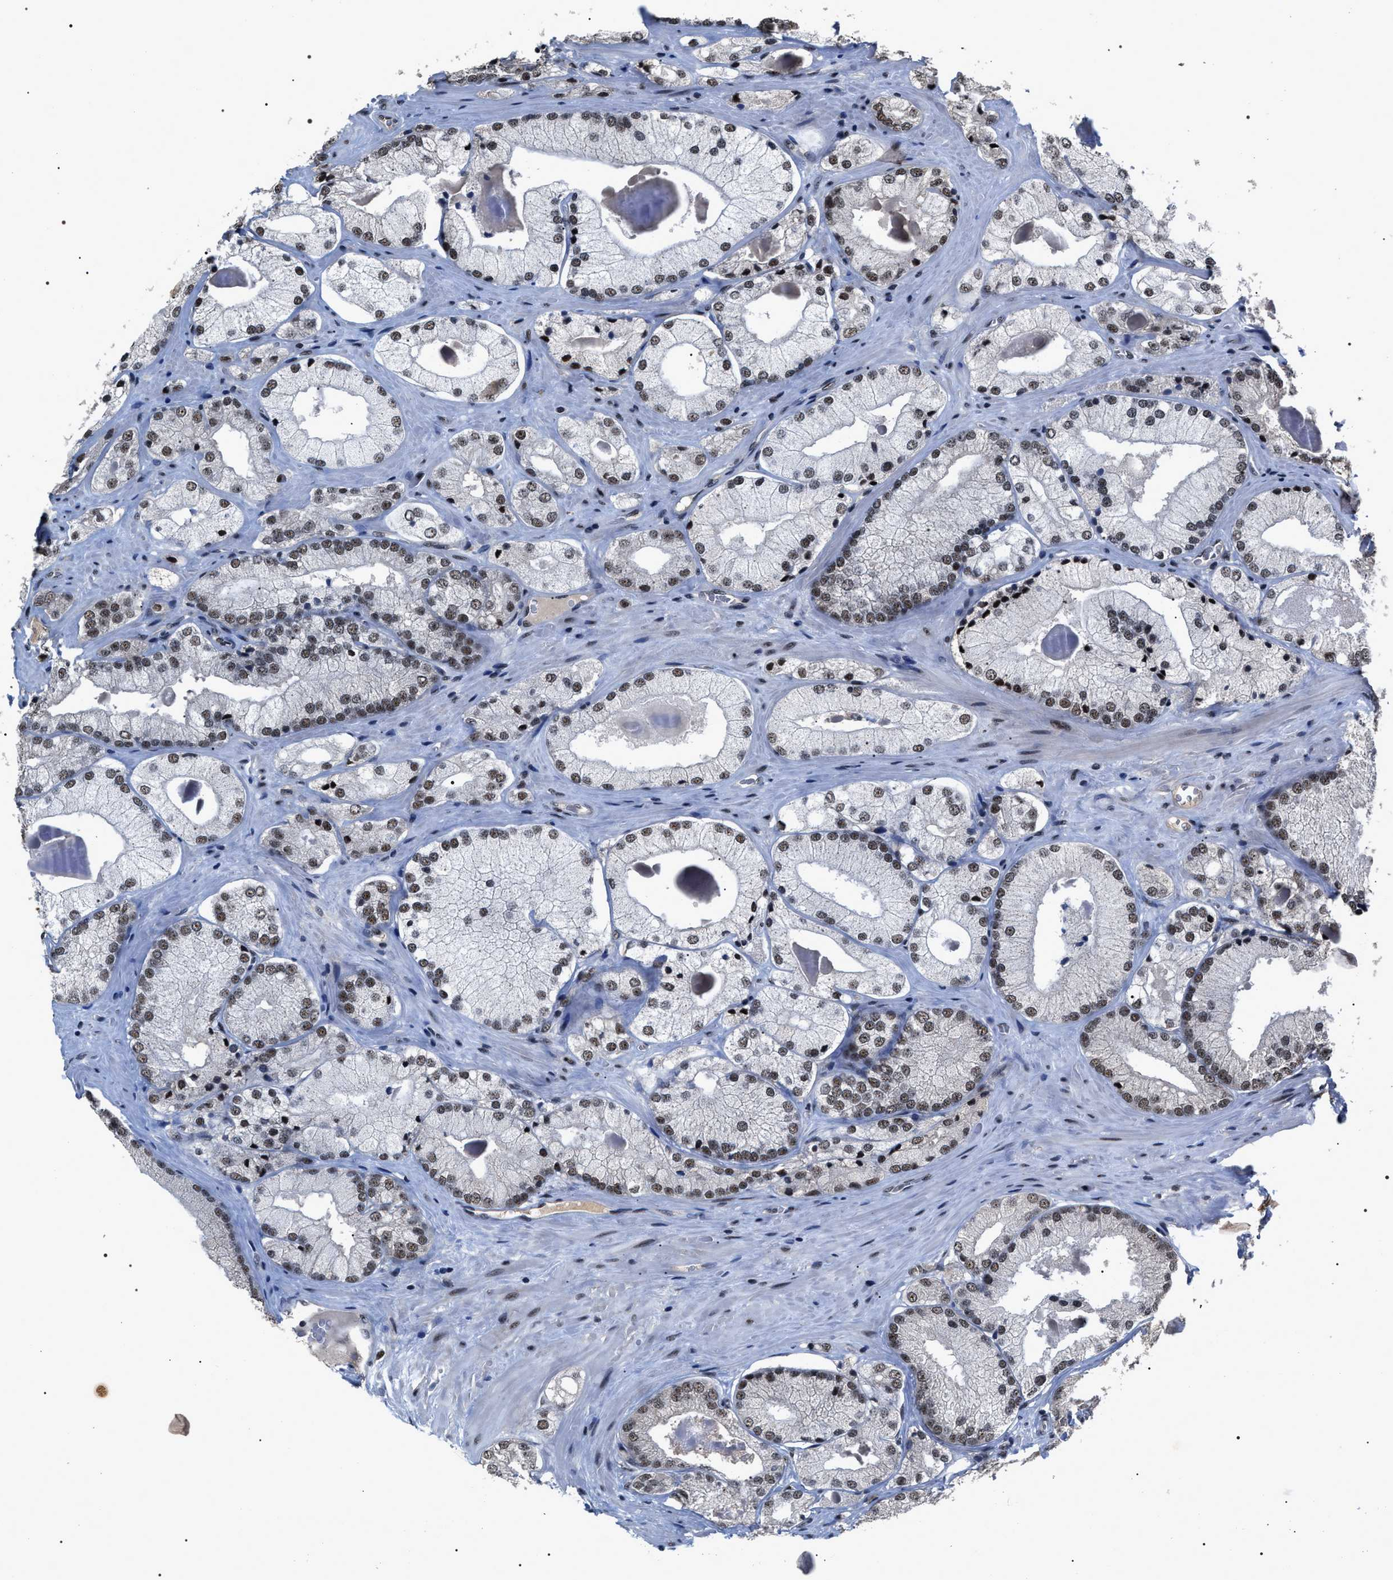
{"staining": {"intensity": "weak", "quantity": ">75%", "location": "nuclear"}, "tissue": "prostate cancer", "cell_type": "Tumor cells", "image_type": "cancer", "snomed": [{"axis": "morphology", "description": "Adenocarcinoma, Low grade"}, {"axis": "topography", "description": "Prostate"}], "caption": "Weak nuclear staining is present in approximately >75% of tumor cells in low-grade adenocarcinoma (prostate).", "gene": "RRP1B", "patient": {"sex": "male", "age": 65}}